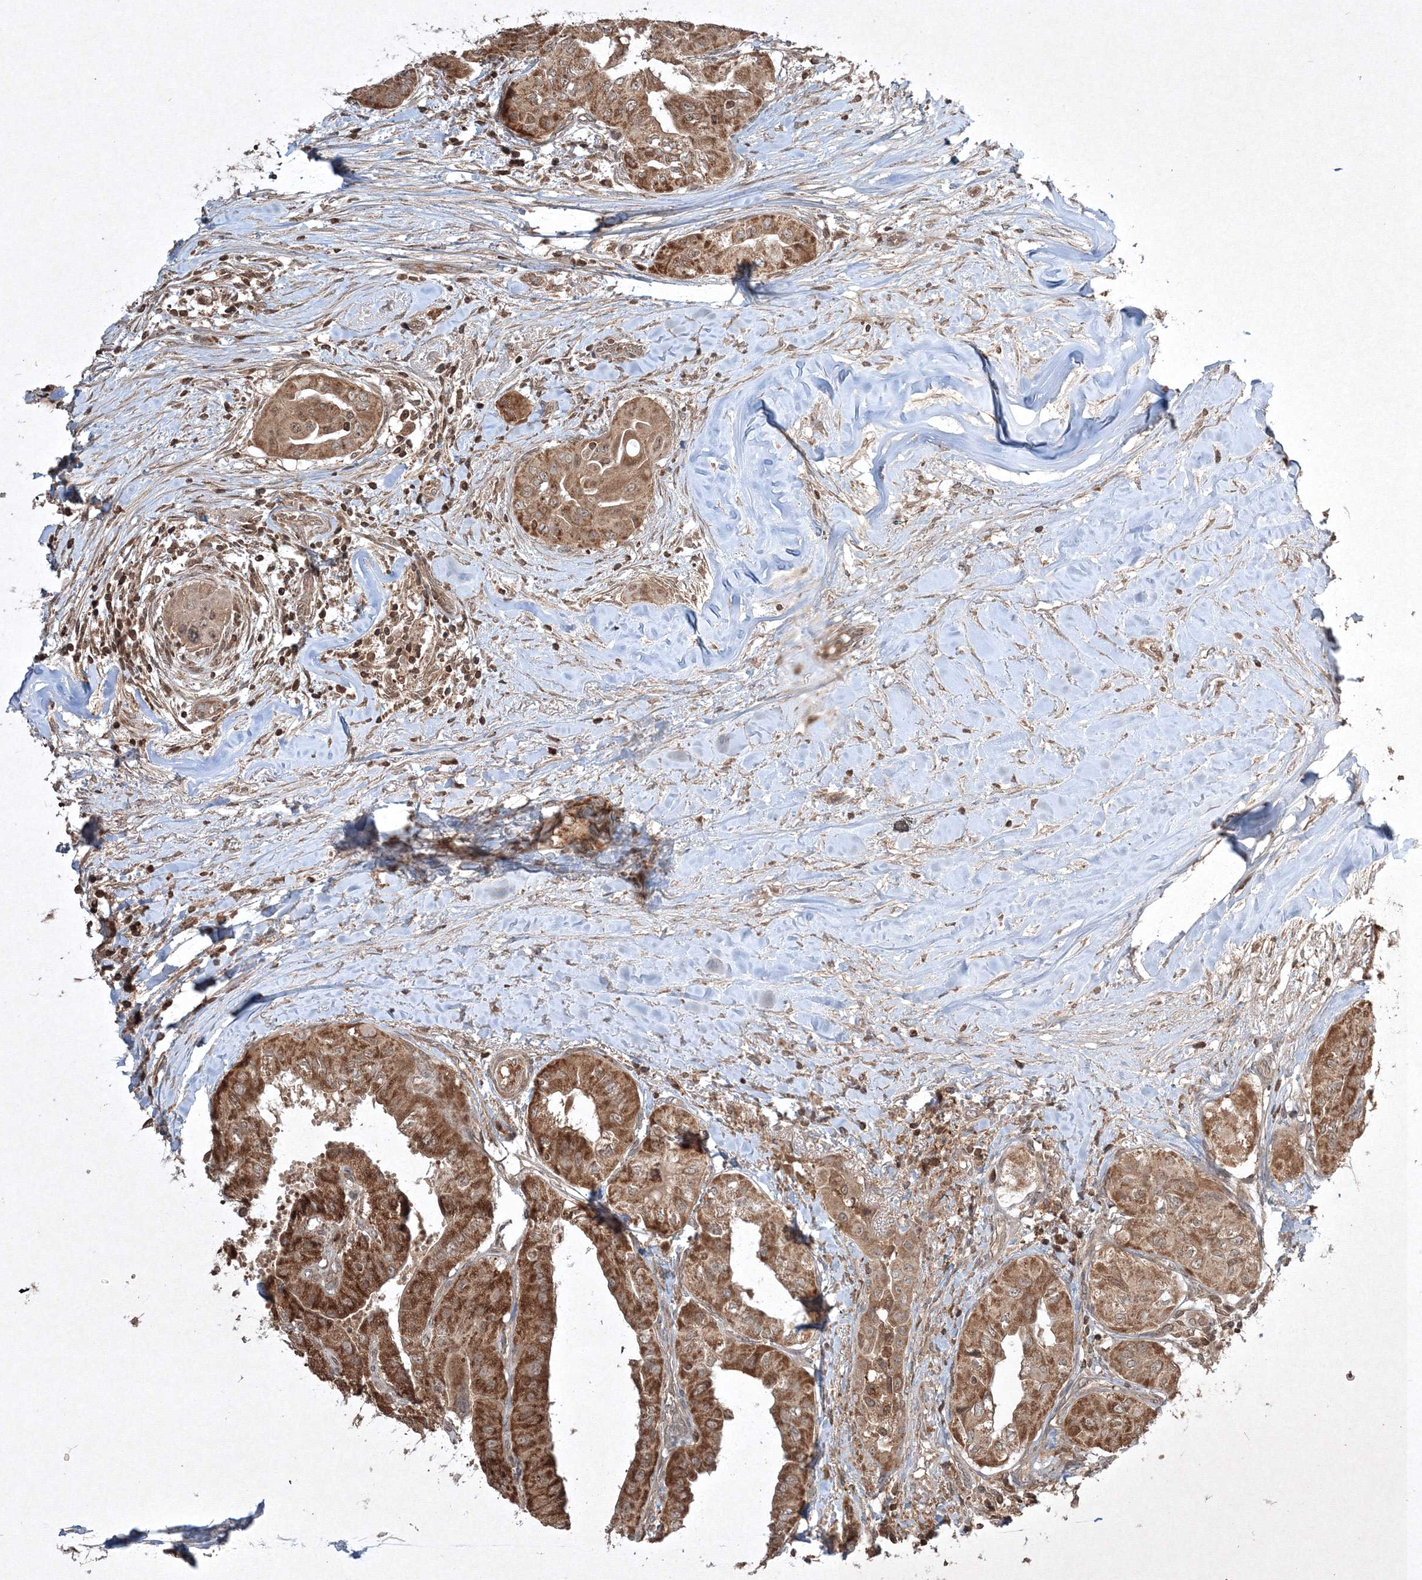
{"staining": {"intensity": "moderate", "quantity": ">75%", "location": "cytoplasmic/membranous"}, "tissue": "thyroid cancer", "cell_type": "Tumor cells", "image_type": "cancer", "snomed": [{"axis": "morphology", "description": "Papillary adenocarcinoma, NOS"}, {"axis": "topography", "description": "Thyroid gland"}], "caption": "Human thyroid papillary adenocarcinoma stained with a protein marker displays moderate staining in tumor cells.", "gene": "PLTP", "patient": {"sex": "female", "age": 59}}